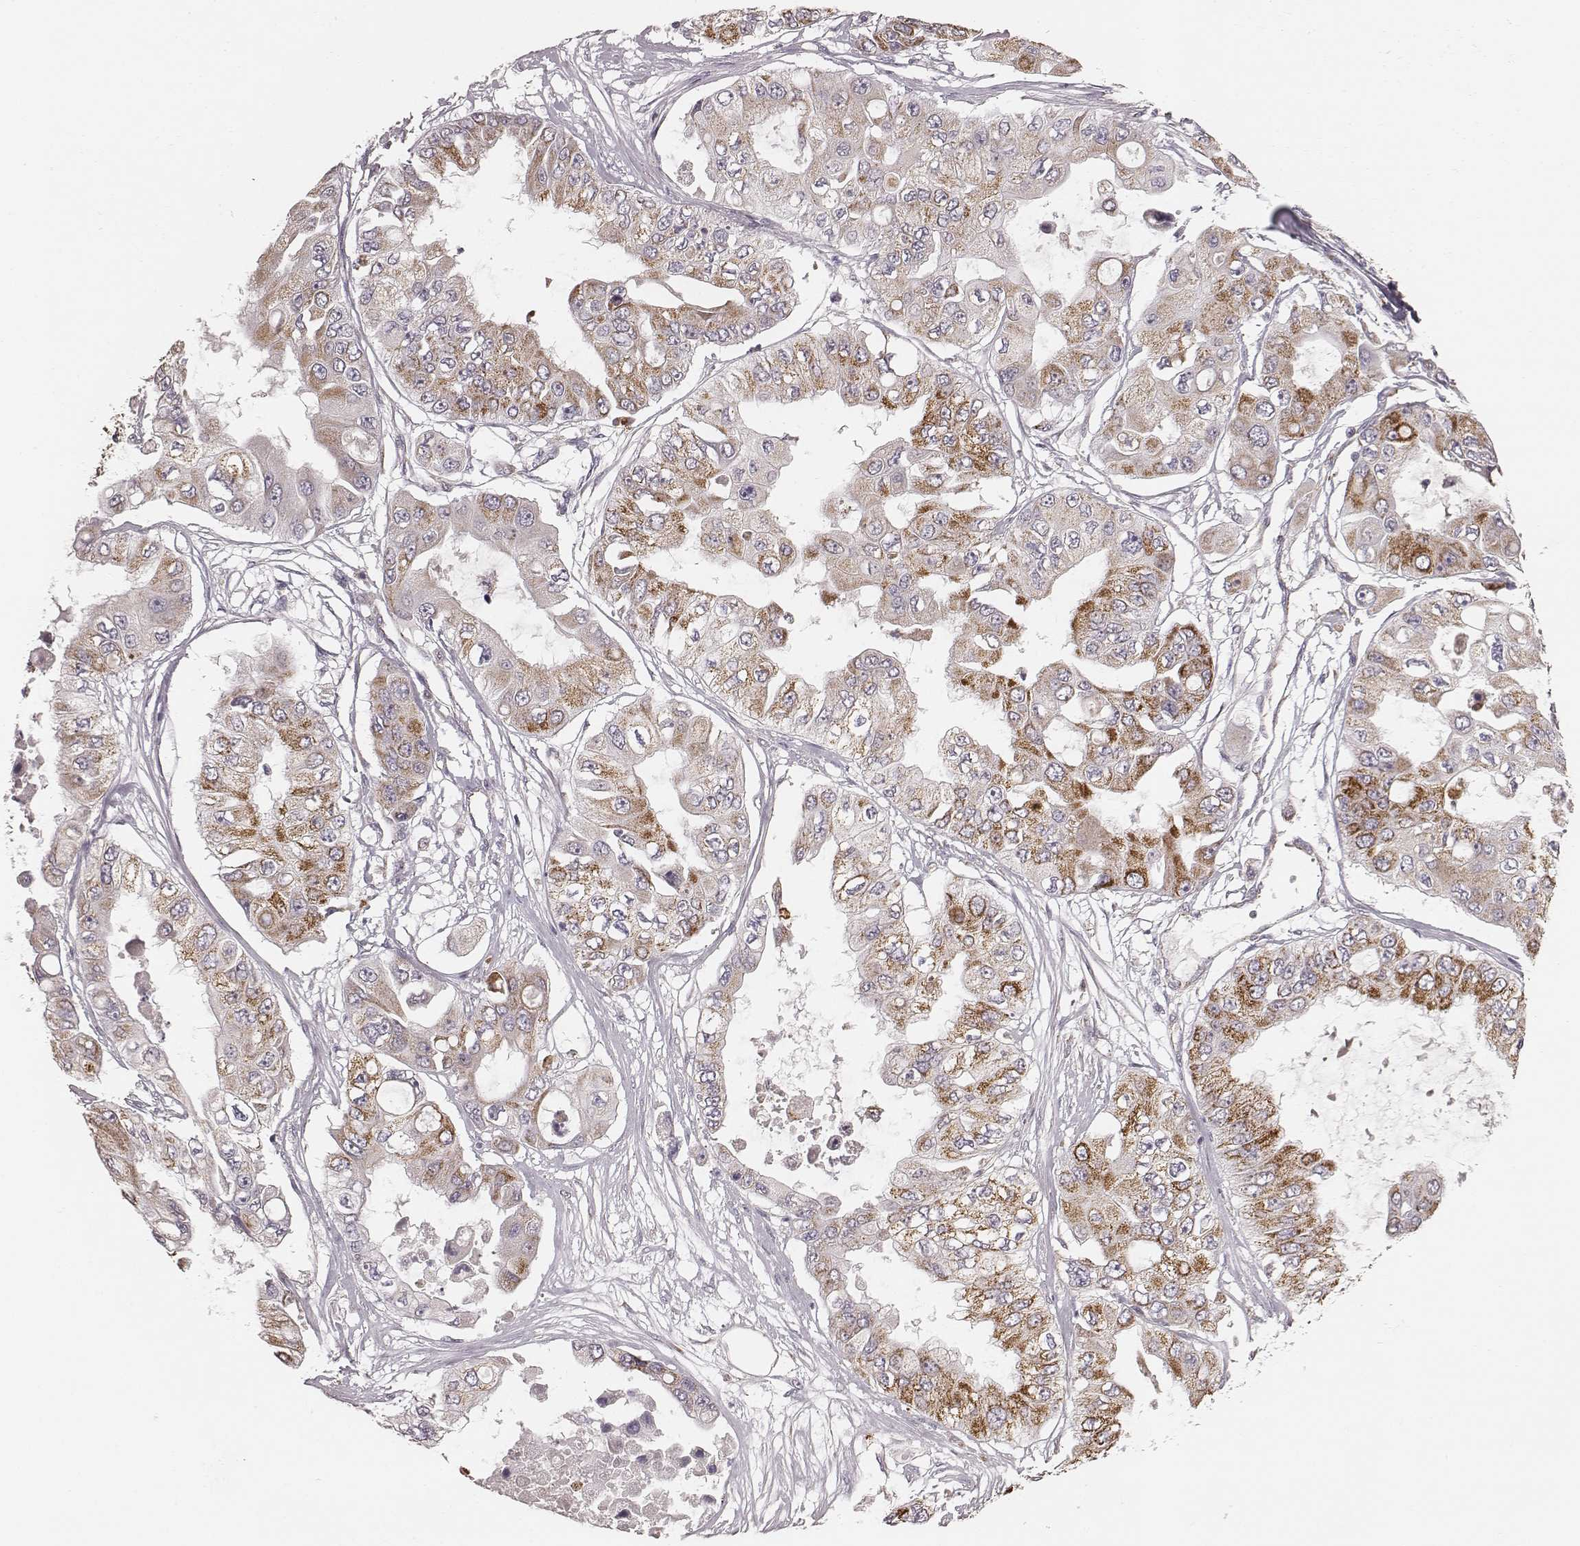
{"staining": {"intensity": "moderate", "quantity": "25%-75%", "location": "cytoplasmic/membranous"}, "tissue": "ovarian cancer", "cell_type": "Tumor cells", "image_type": "cancer", "snomed": [{"axis": "morphology", "description": "Cystadenocarcinoma, serous, NOS"}, {"axis": "topography", "description": "Ovary"}], "caption": "IHC staining of ovarian cancer, which displays medium levels of moderate cytoplasmic/membranous expression in approximately 25%-75% of tumor cells indicating moderate cytoplasmic/membranous protein expression. The staining was performed using DAB (3,3'-diaminobenzidine) (brown) for protein detection and nuclei were counterstained in hematoxylin (blue).", "gene": "TUFM", "patient": {"sex": "female", "age": 56}}